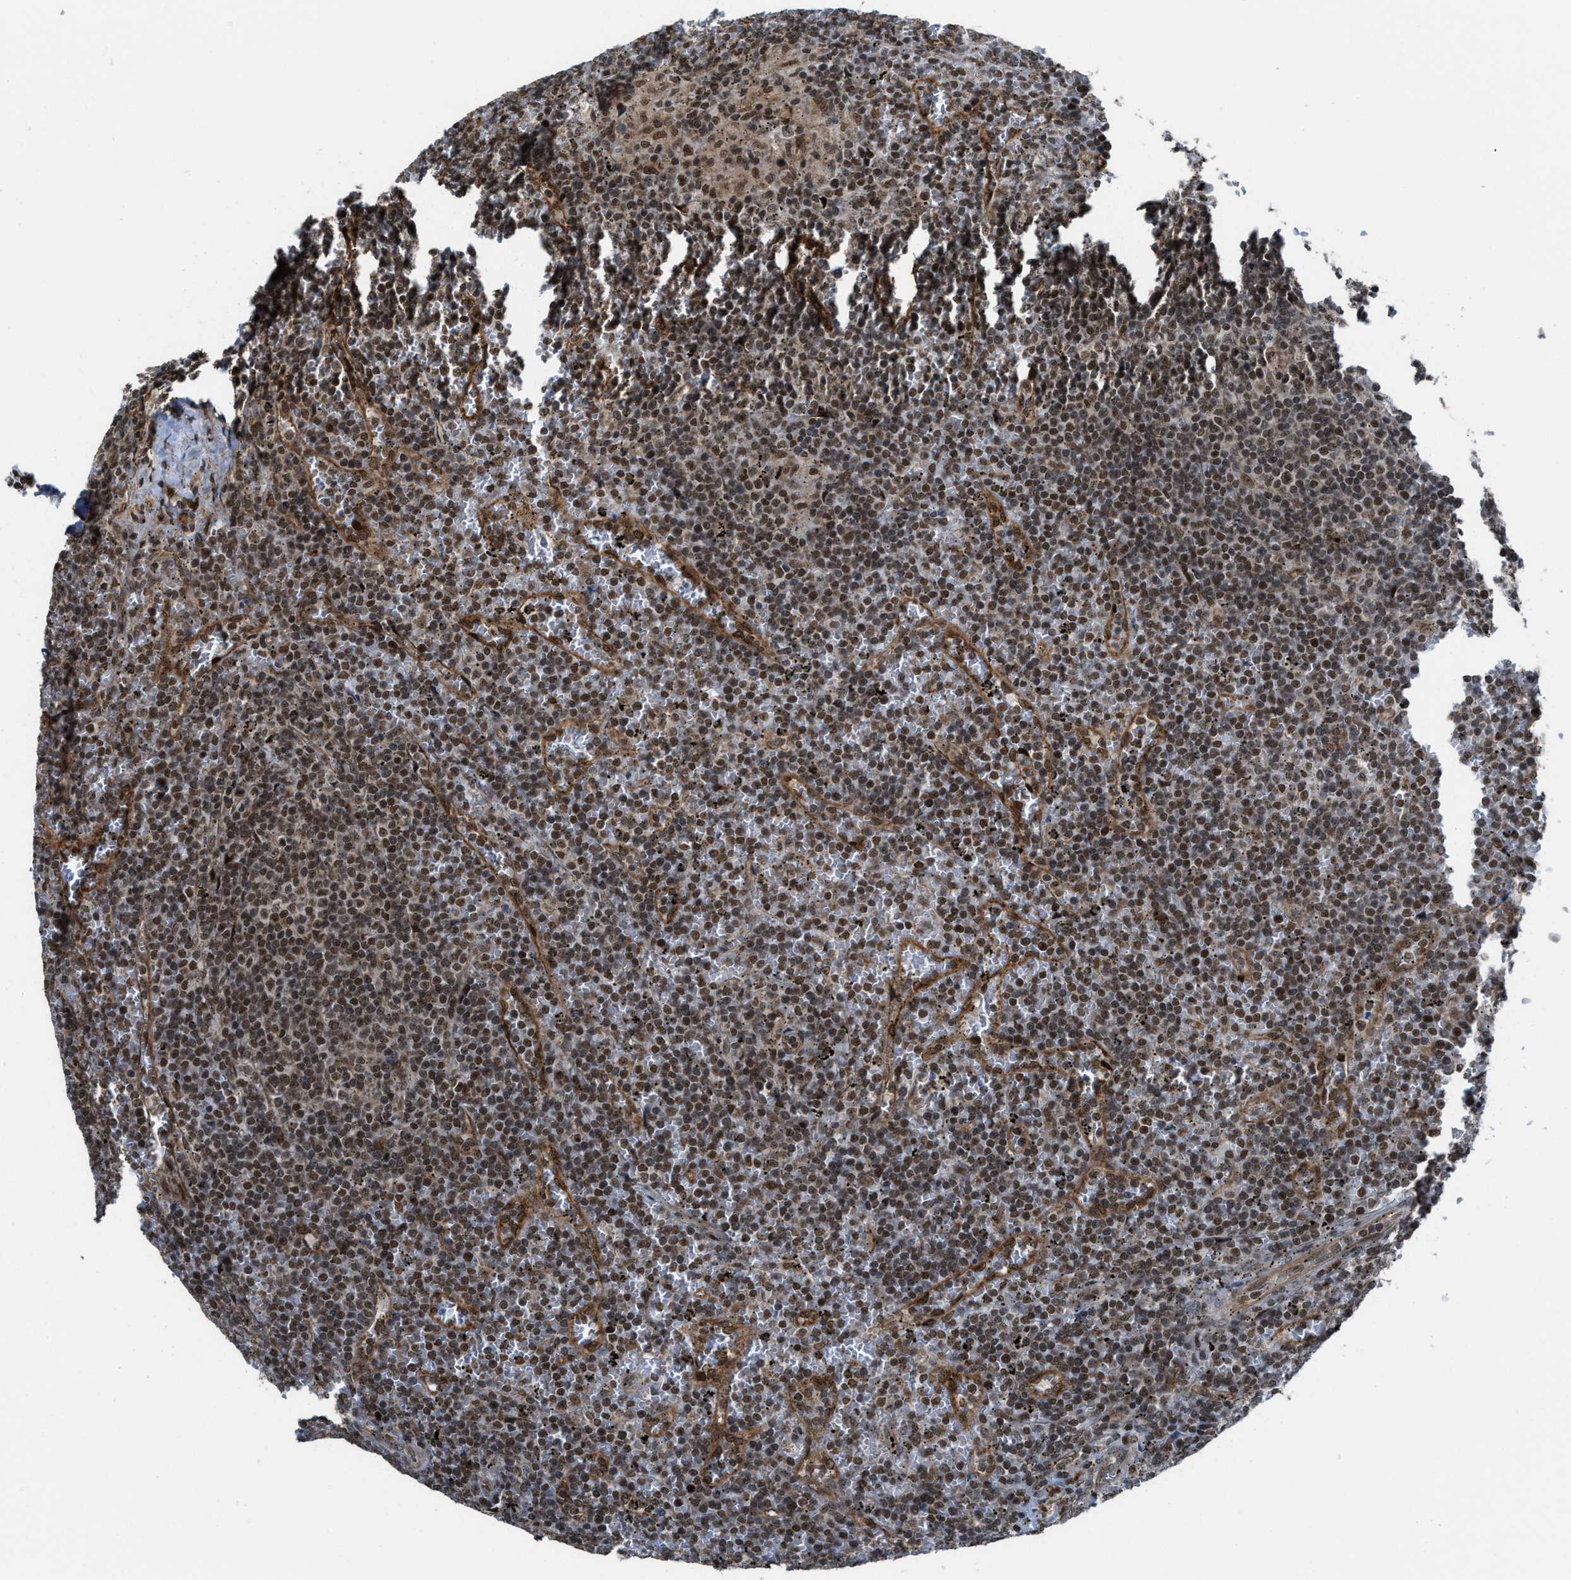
{"staining": {"intensity": "moderate", "quantity": ">75%", "location": "nuclear"}, "tissue": "lymphoma", "cell_type": "Tumor cells", "image_type": "cancer", "snomed": [{"axis": "morphology", "description": "Malignant lymphoma, non-Hodgkin's type, Low grade"}, {"axis": "topography", "description": "Spleen"}], "caption": "An image of human lymphoma stained for a protein shows moderate nuclear brown staining in tumor cells.", "gene": "ZNF250", "patient": {"sex": "female", "age": 19}}